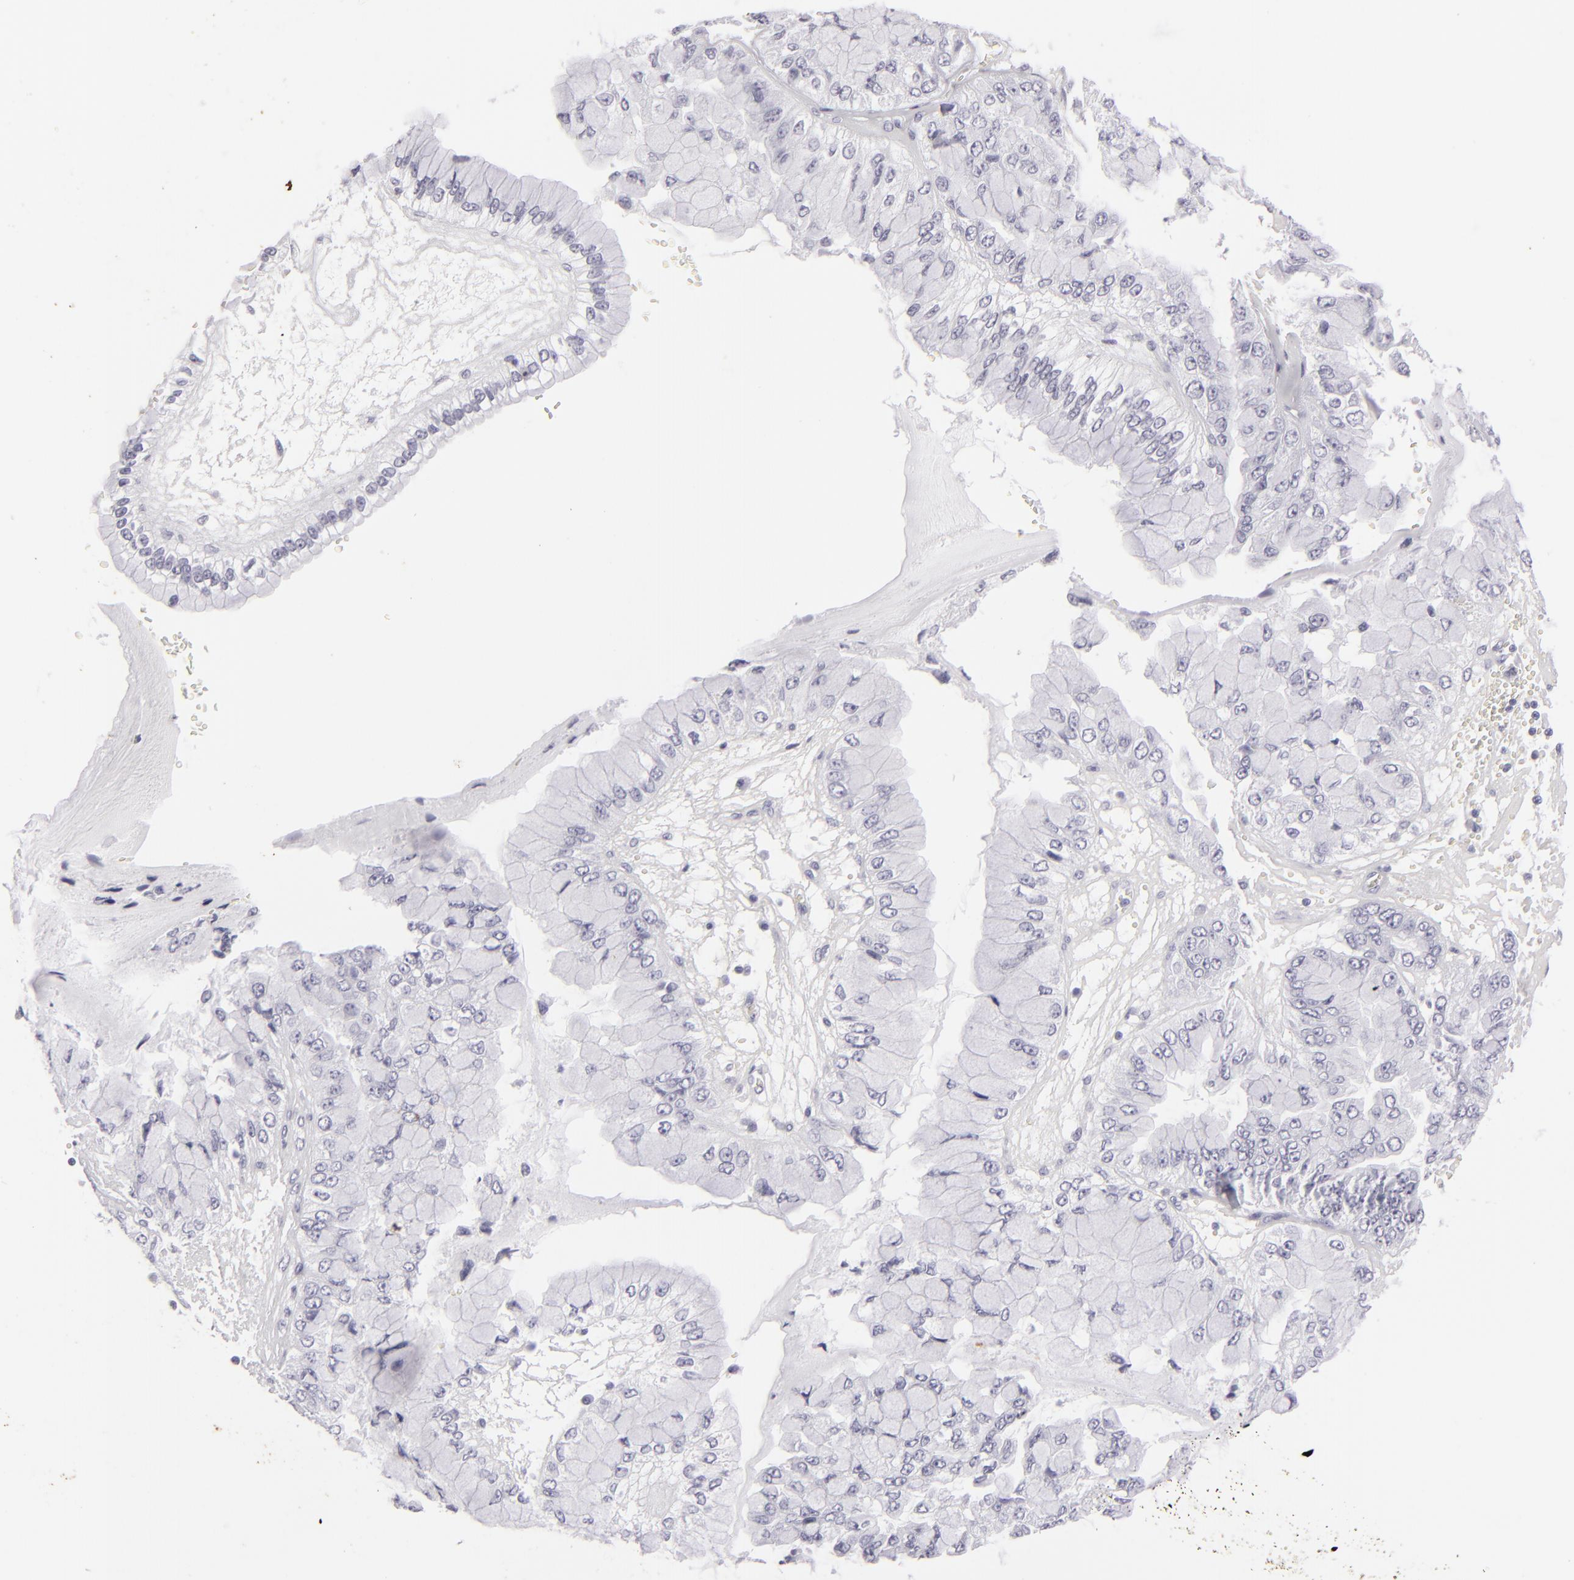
{"staining": {"intensity": "negative", "quantity": "none", "location": "none"}, "tissue": "liver cancer", "cell_type": "Tumor cells", "image_type": "cancer", "snomed": [{"axis": "morphology", "description": "Cholangiocarcinoma"}, {"axis": "topography", "description": "Liver"}], "caption": "Immunohistochemistry (IHC) histopathology image of human liver cancer stained for a protein (brown), which displays no expression in tumor cells. (Immunohistochemistry, brightfield microscopy, high magnification).", "gene": "KRT1", "patient": {"sex": "female", "age": 79}}